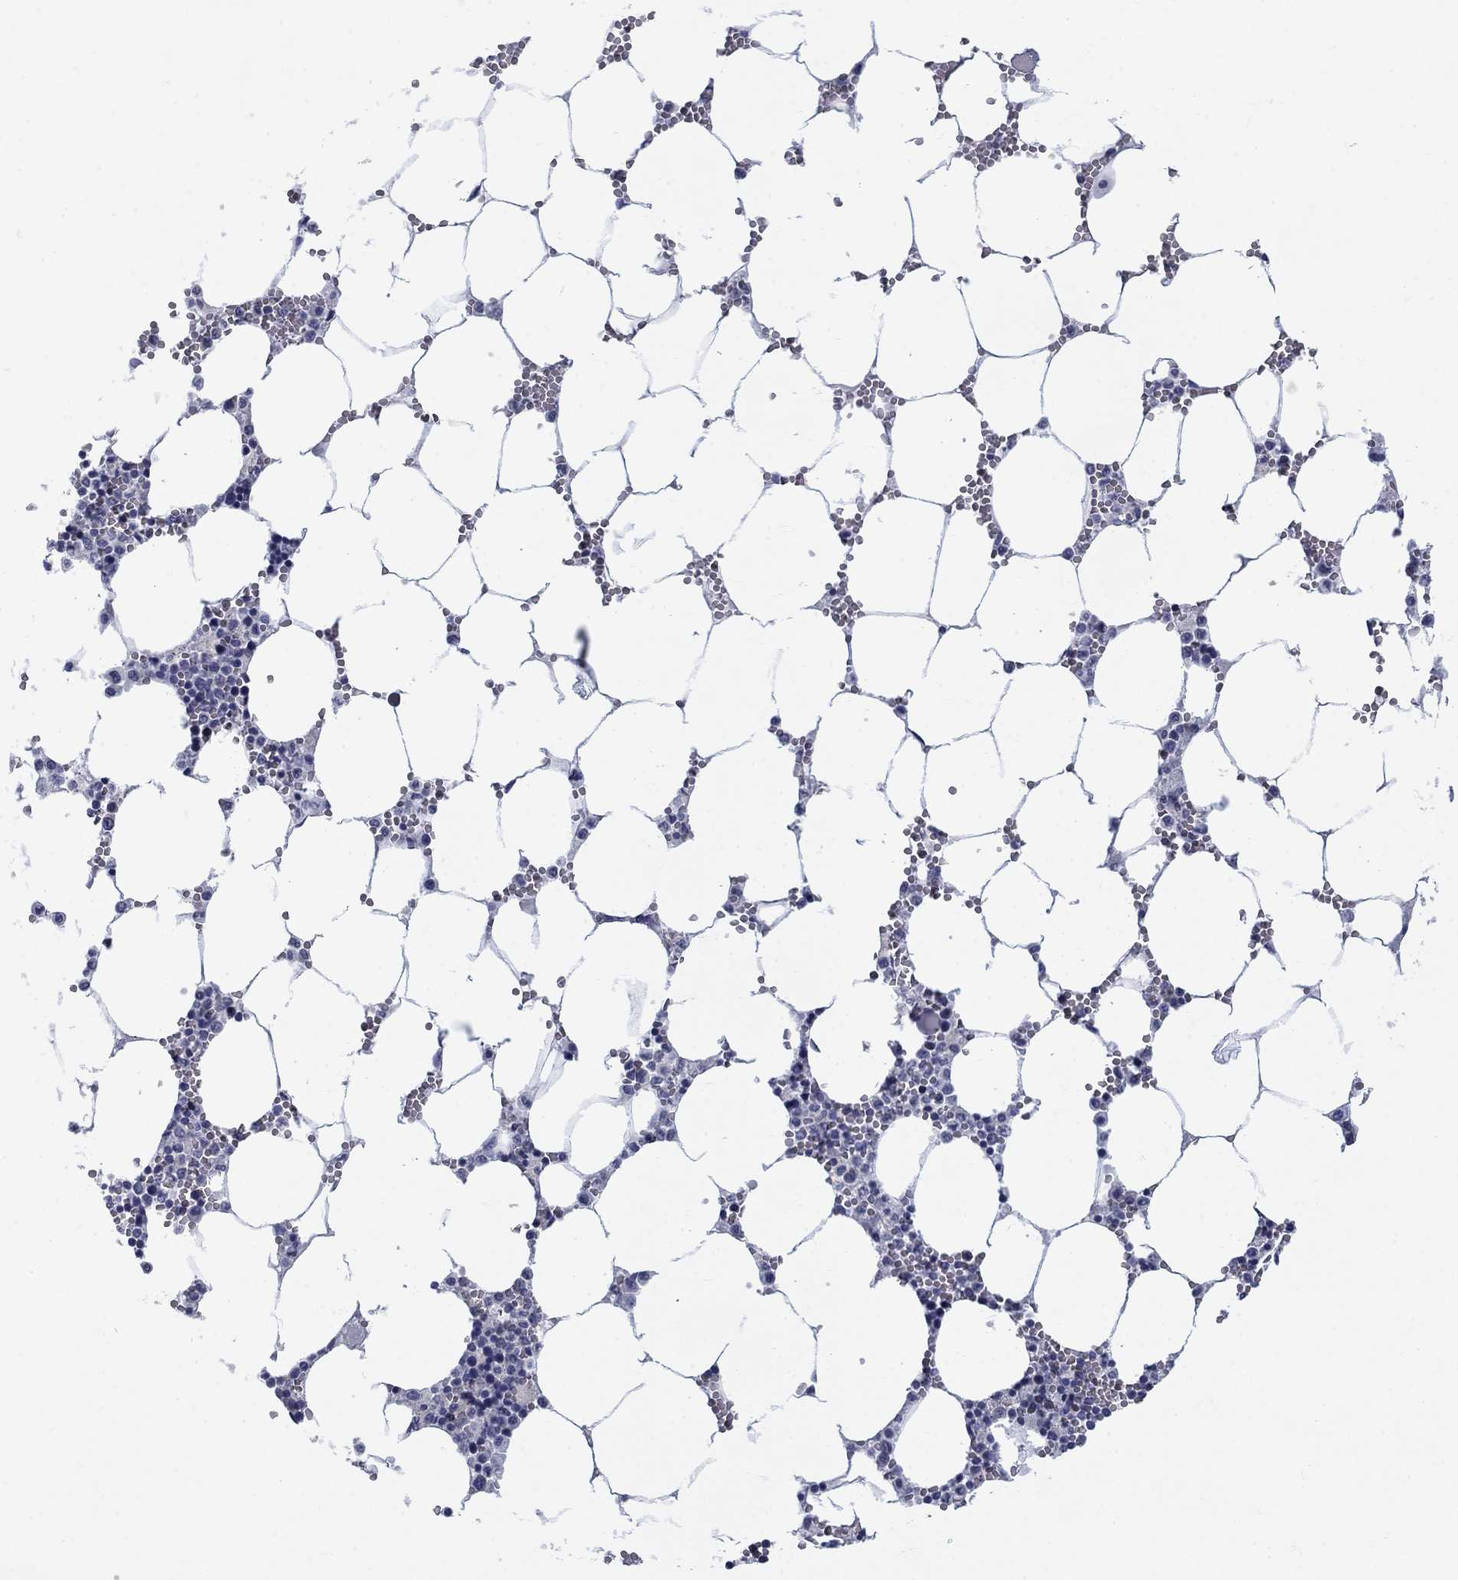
{"staining": {"intensity": "strong", "quantity": "<25%", "location": "cytoplasmic/membranous"}, "tissue": "bone marrow", "cell_type": "Hematopoietic cells", "image_type": "normal", "snomed": [{"axis": "morphology", "description": "Normal tissue, NOS"}, {"axis": "topography", "description": "Bone marrow"}], "caption": "About <25% of hematopoietic cells in unremarkable human bone marrow demonstrate strong cytoplasmic/membranous protein expression as visualized by brown immunohistochemical staining.", "gene": "FXR1", "patient": {"sex": "female", "age": 64}}